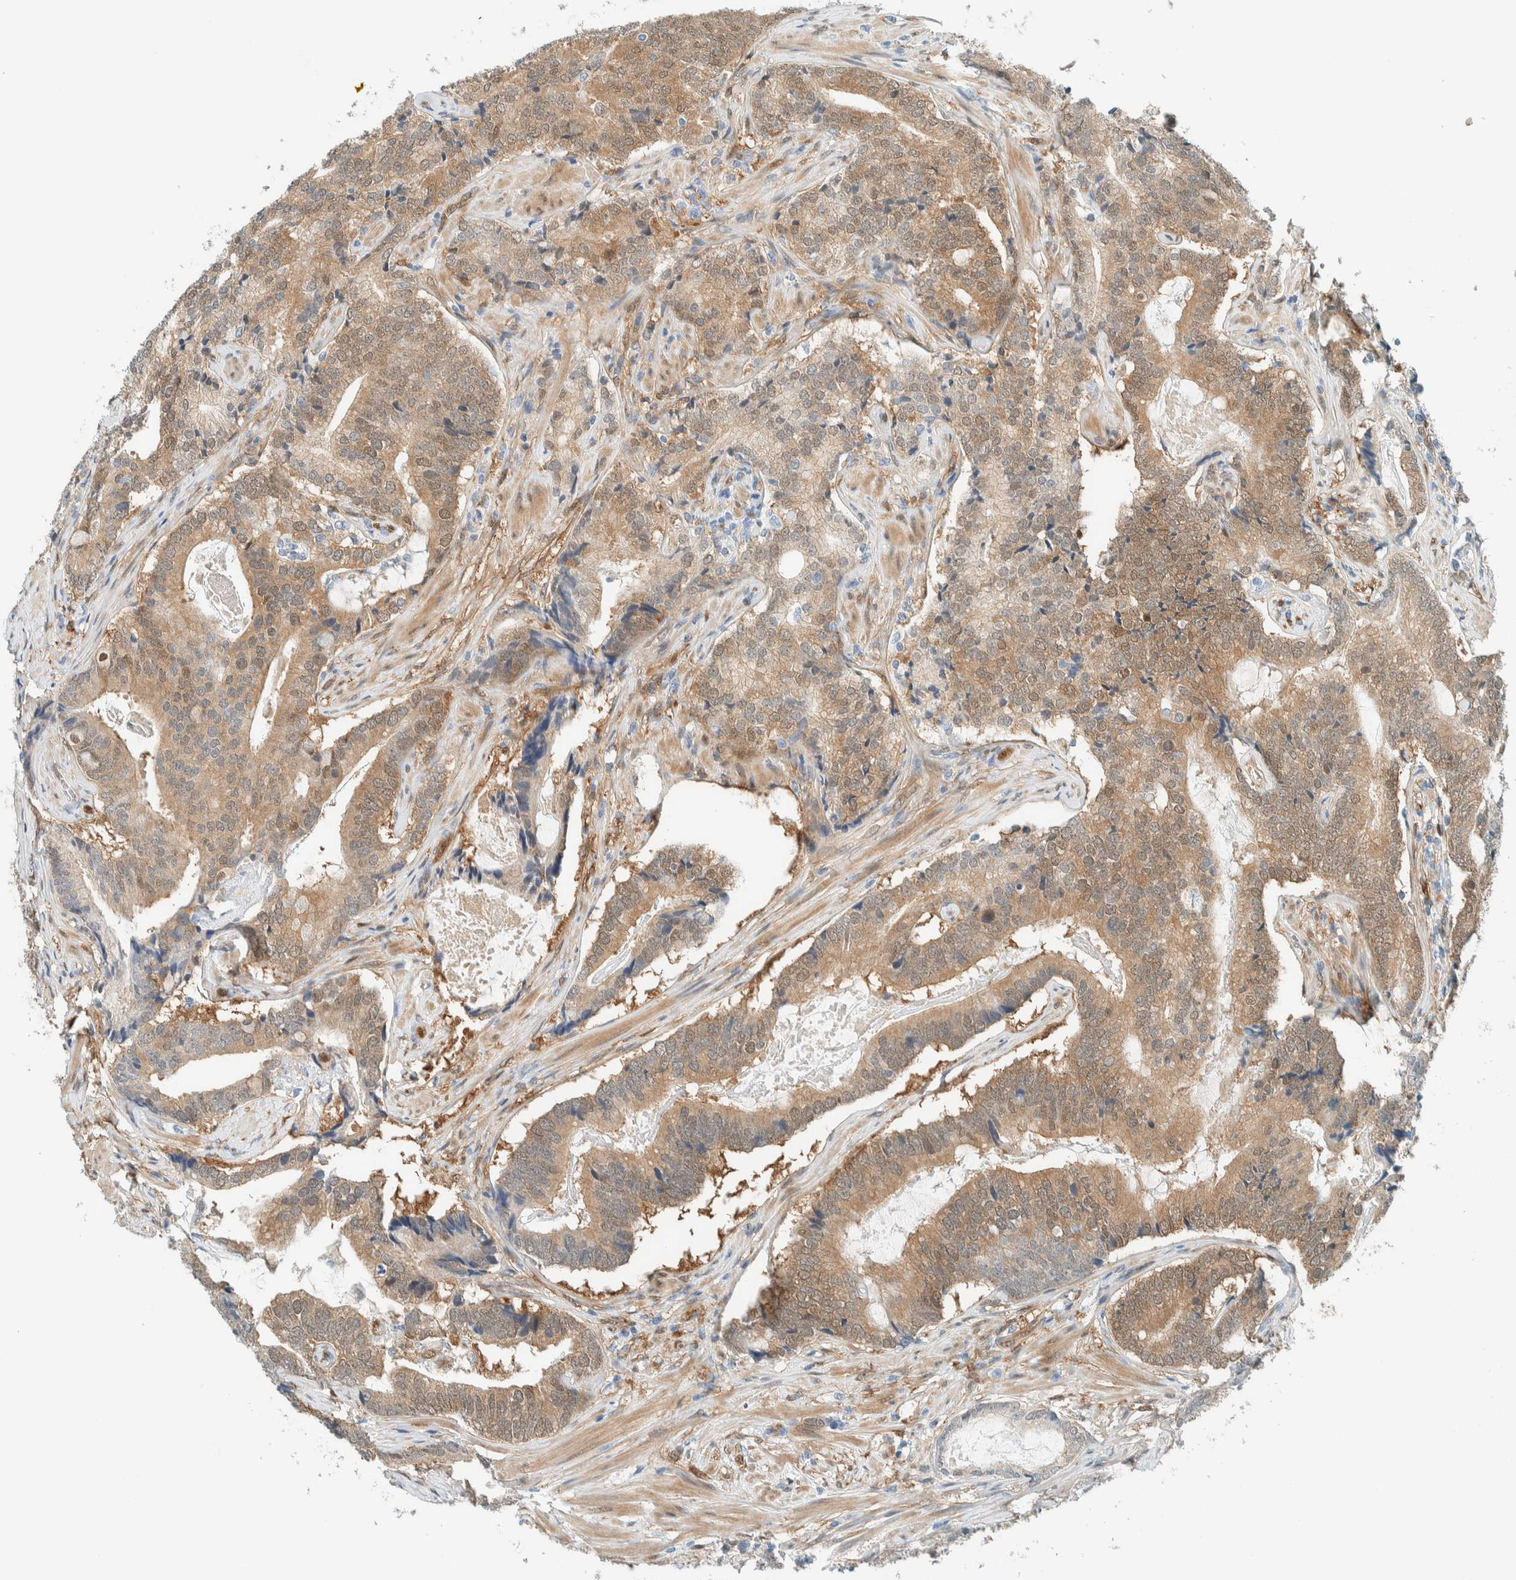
{"staining": {"intensity": "moderate", "quantity": ">75%", "location": "cytoplasmic/membranous,nuclear"}, "tissue": "prostate cancer", "cell_type": "Tumor cells", "image_type": "cancer", "snomed": [{"axis": "morphology", "description": "Adenocarcinoma, High grade"}, {"axis": "topography", "description": "Prostate"}], "caption": "Immunohistochemistry (IHC) histopathology image of human high-grade adenocarcinoma (prostate) stained for a protein (brown), which reveals medium levels of moderate cytoplasmic/membranous and nuclear staining in approximately >75% of tumor cells.", "gene": "NXN", "patient": {"sex": "male", "age": 55}}